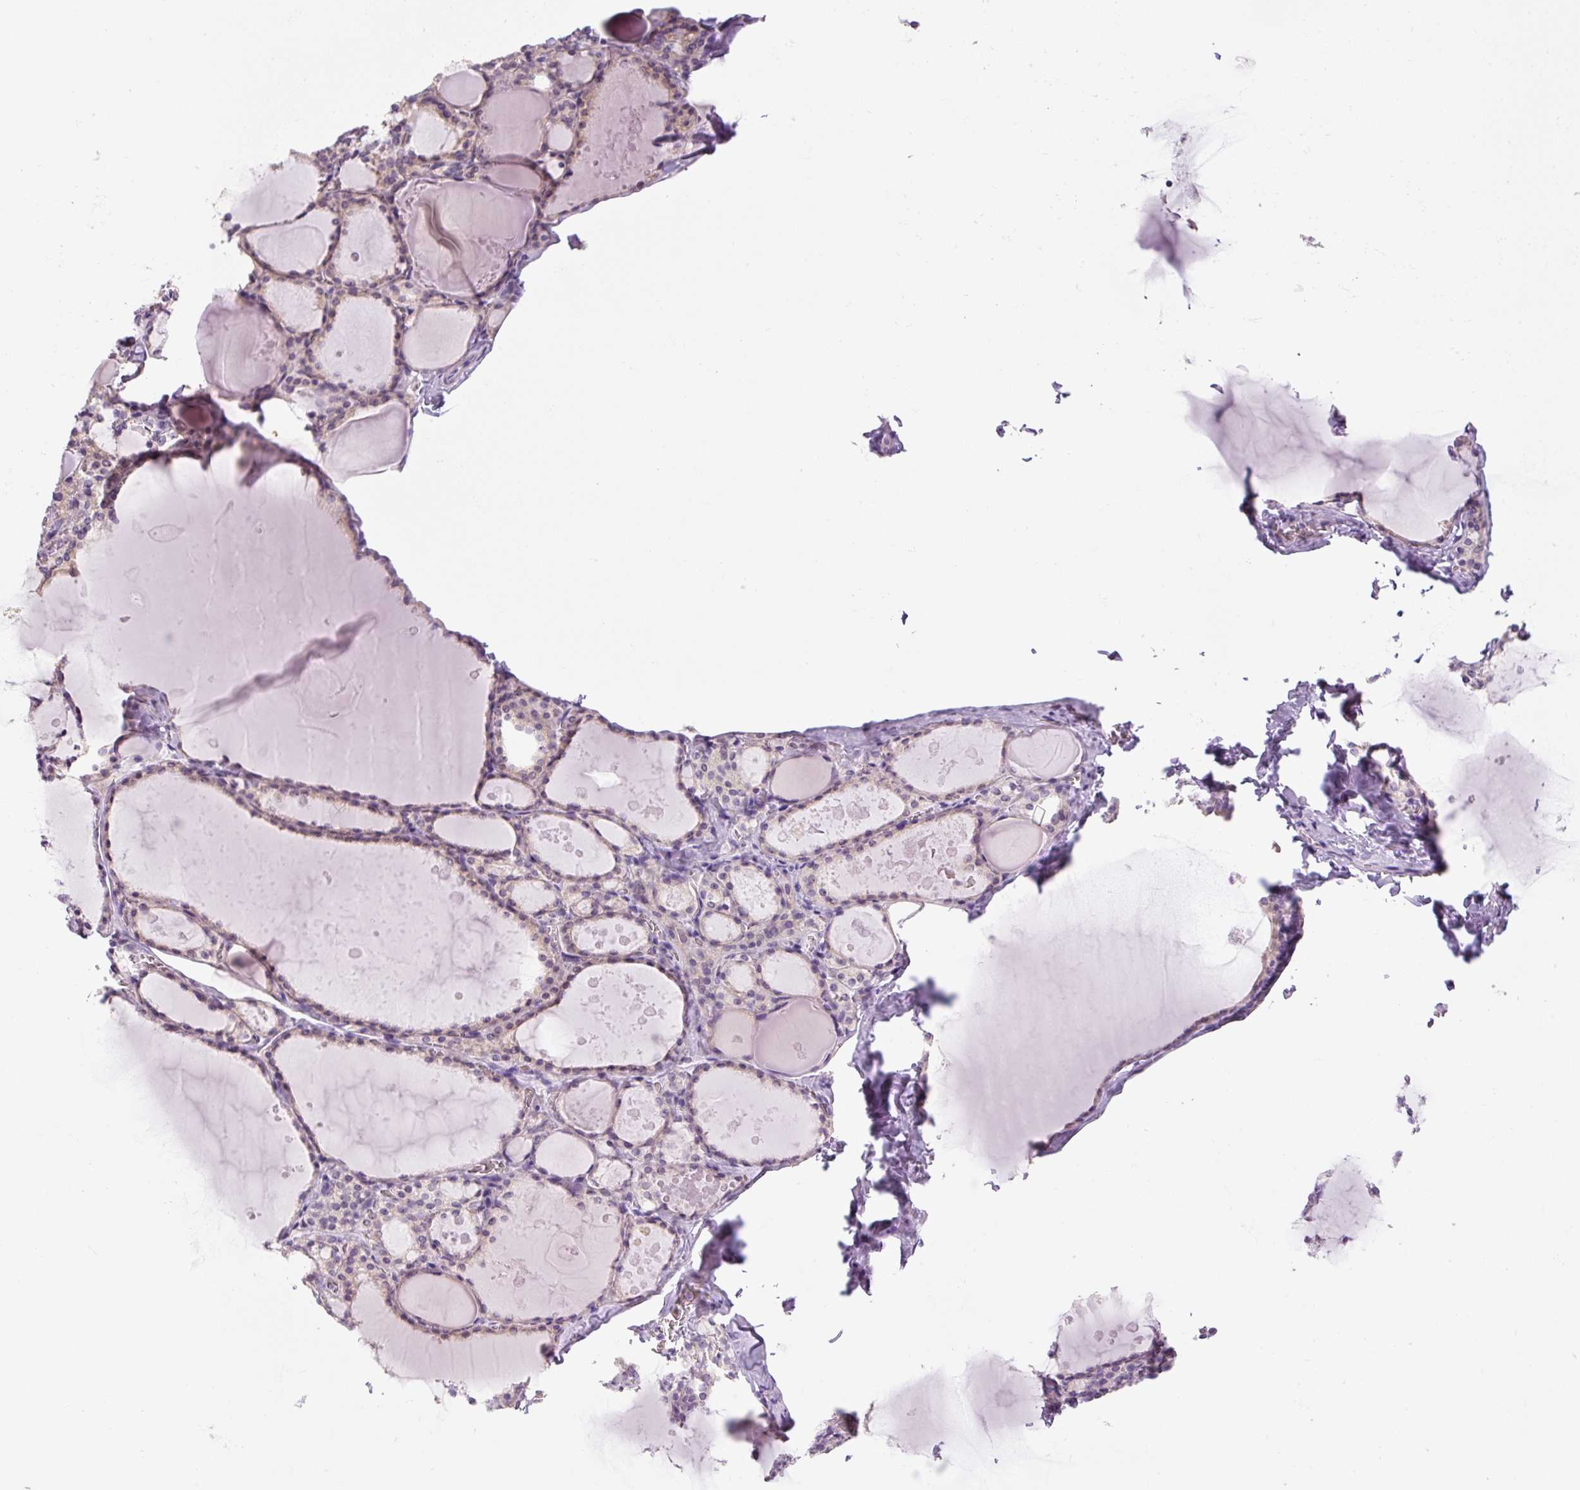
{"staining": {"intensity": "weak", "quantity": "25%-75%", "location": "cytoplasmic/membranous"}, "tissue": "thyroid gland", "cell_type": "Glandular cells", "image_type": "normal", "snomed": [{"axis": "morphology", "description": "Normal tissue, NOS"}, {"axis": "topography", "description": "Thyroid gland"}], "caption": "Brown immunohistochemical staining in normal thyroid gland shows weak cytoplasmic/membranous staining in about 25%-75% of glandular cells.", "gene": "TMEM151B", "patient": {"sex": "male", "age": 56}}